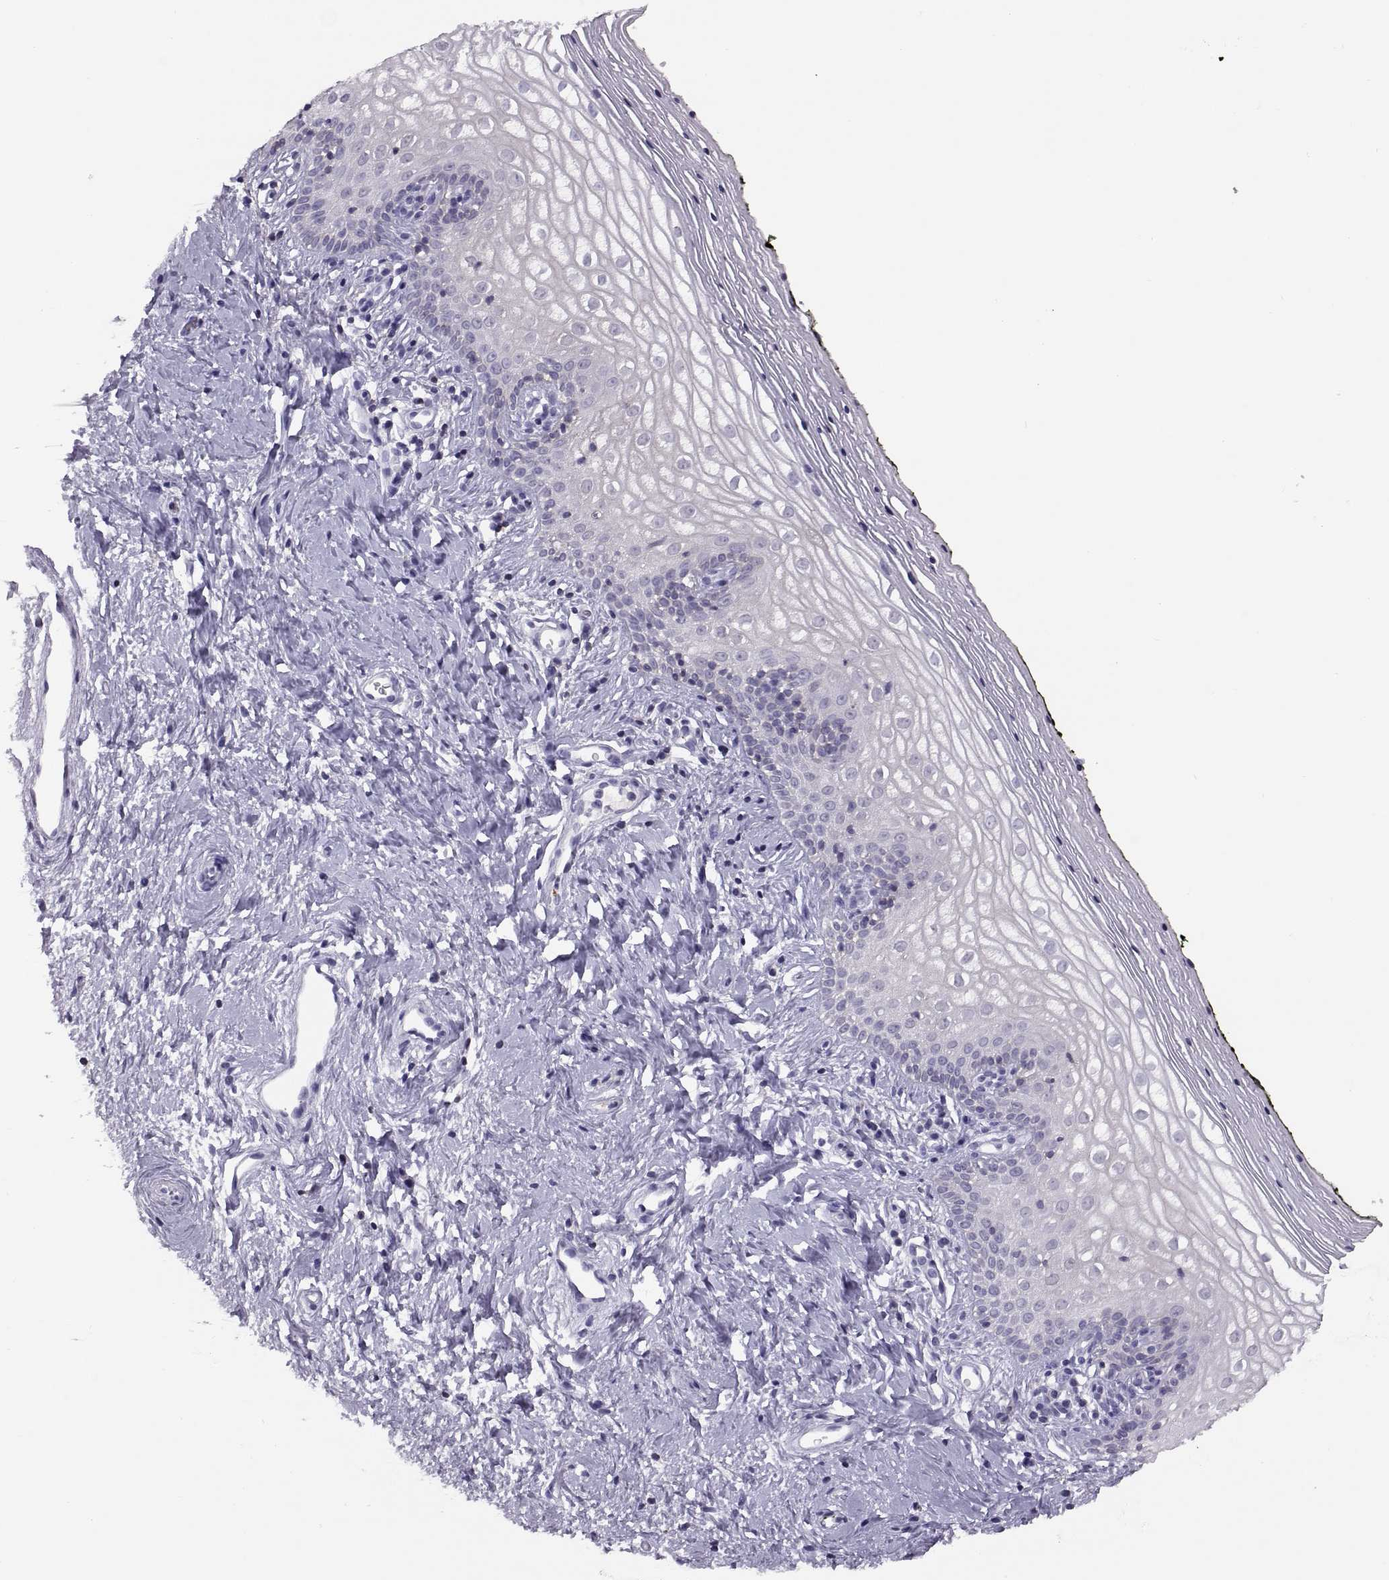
{"staining": {"intensity": "negative", "quantity": "none", "location": "none"}, "tissue": "vagina", "cell_type": "Squamous epithelial cells", "image_type": "normal", "snomed": [{"axis": "morphology", "description": "Normal tissue, NOS"}, {"axis": "topography", "description": "Vagina"}], "caption": "Vagina stained for a protein using IHC exhibits no staining squamous epithelial cells.", "gene": "TTC21A", "patient": {"sex": "female", "age": 47}}